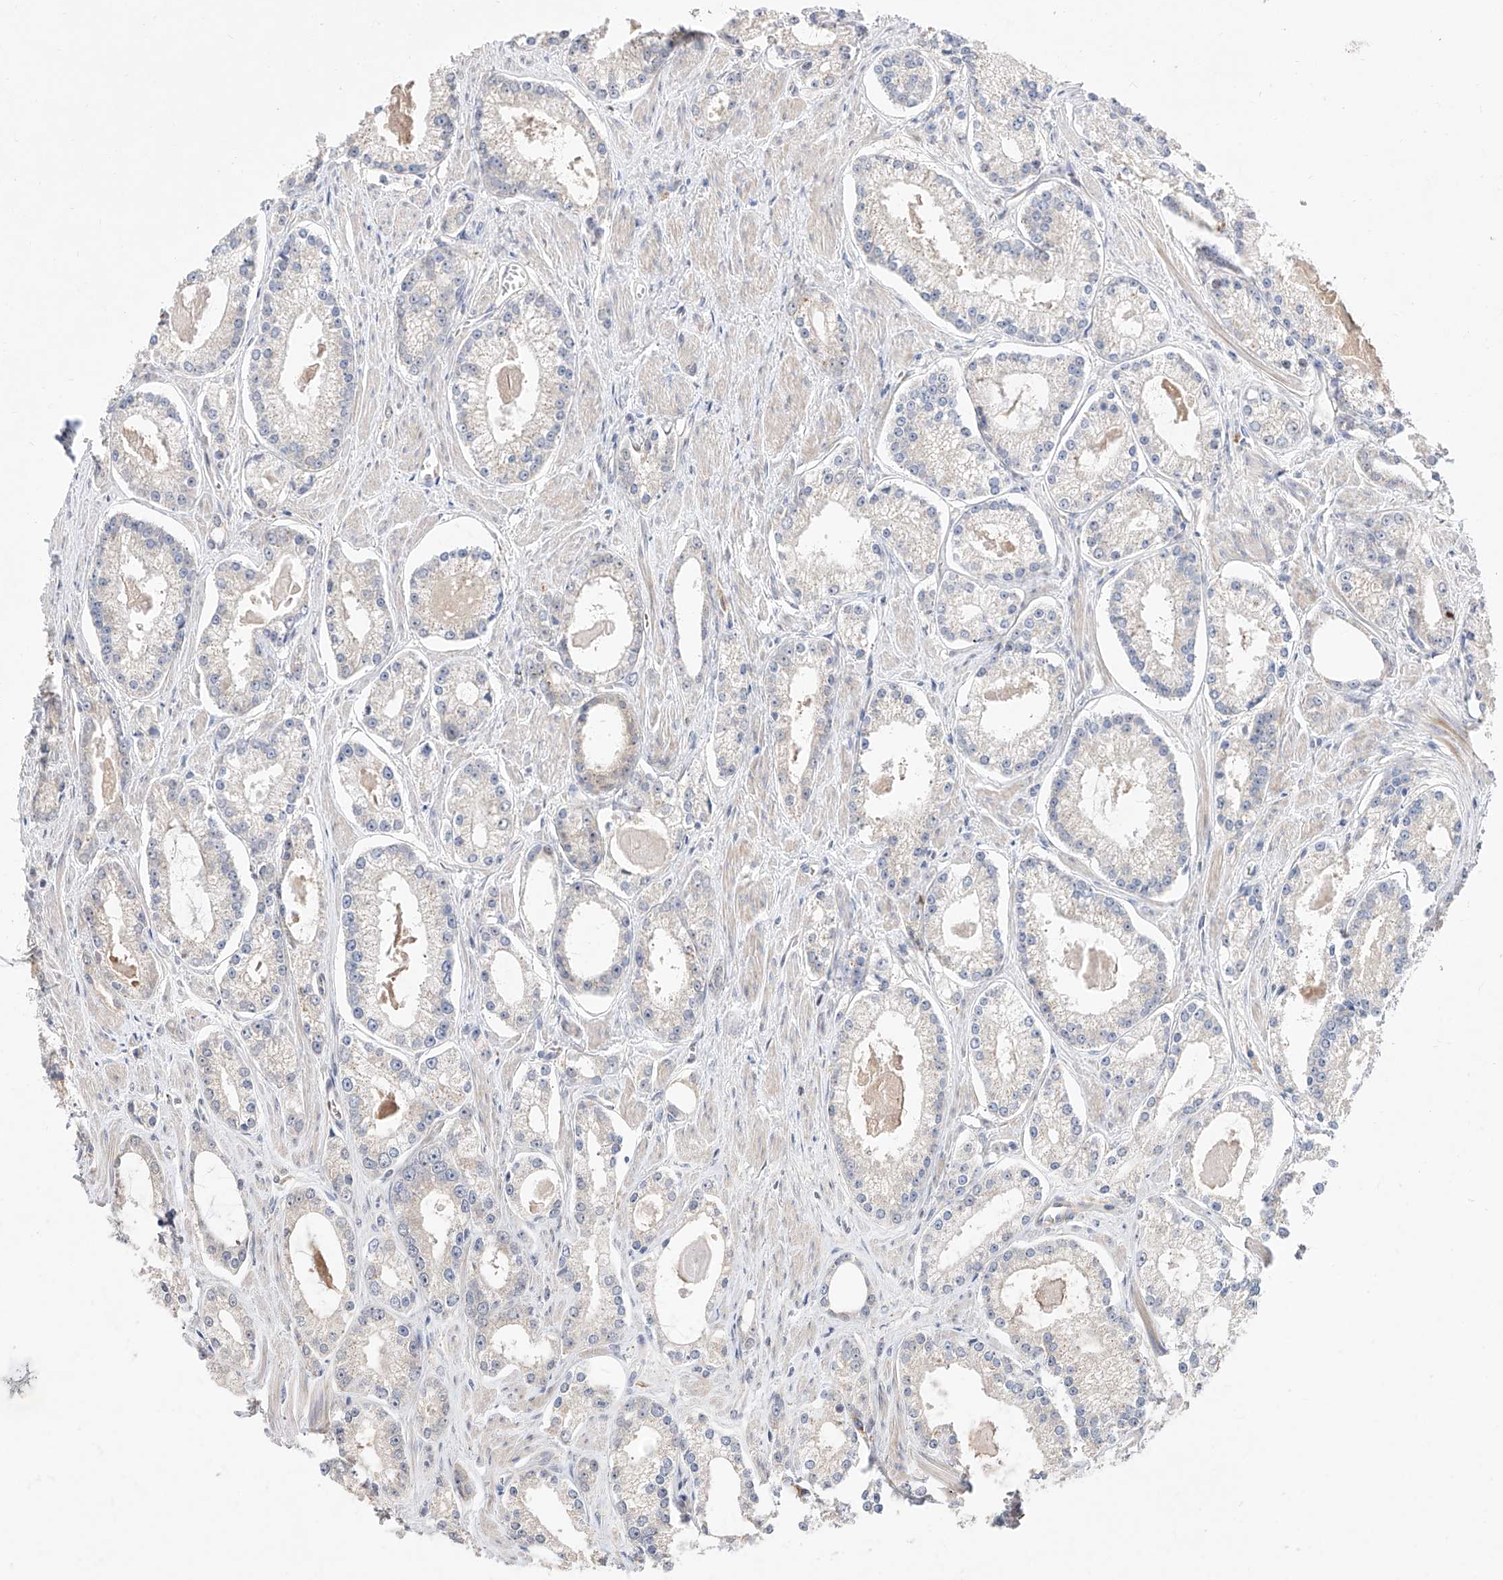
{"staining": {"intensity": "negative", "quantity": "none", "location": "none"}, "tissue": "prostate cancer", "cell_type": "Tumor cells", "image_type": "cancer", "snomed": [{"axis": "morphology", "description": "Adenocarcinoma, Low grade"}, {"axis": "topography", "description": "Prostate"}], "caption": "Prostate low-grade adenocarcinoma was stained to show a protein in brown. There is no significant expression in tumor cells.", "gene": "FUCA2", "patient": {"sex": "male", "age": 54}}